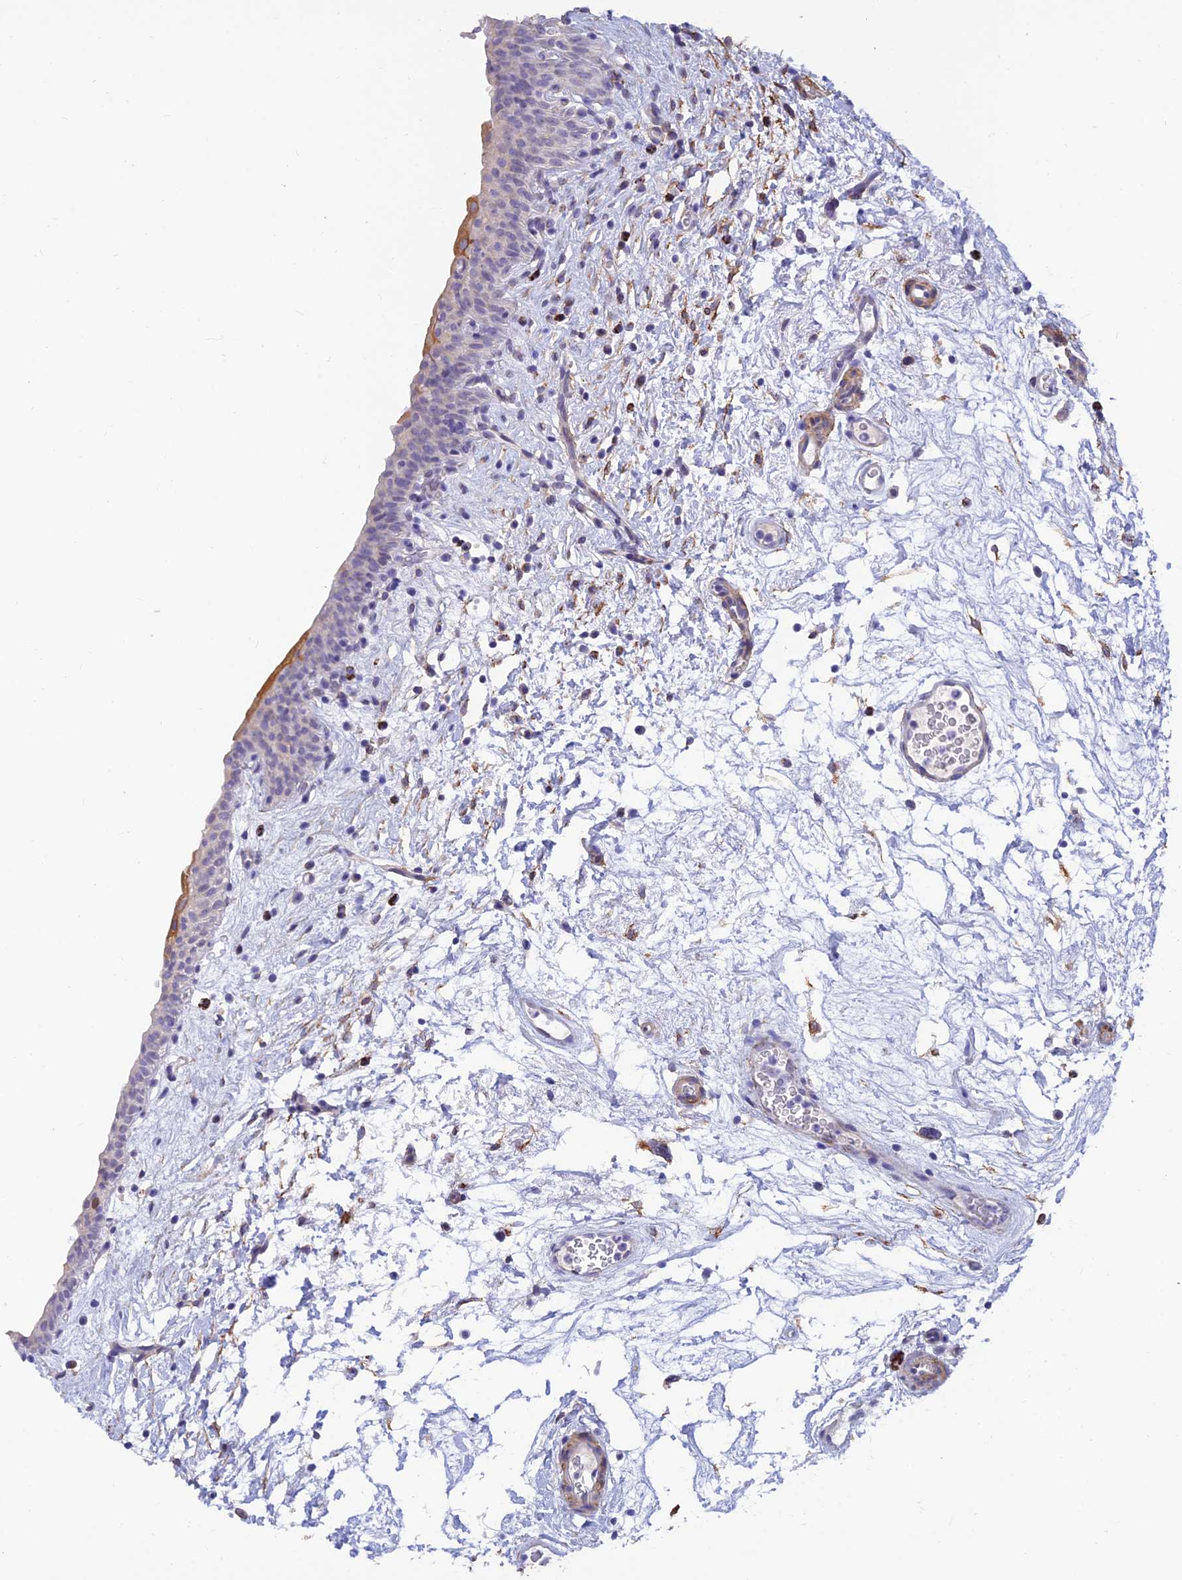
{"staining": {"intensity": "strong", "quantity": "<25%", "location": "cytoplasmic/membranous"}, "tissue": "urinary bladder", "cell_type": "Urothelial cells", "image_type": "normal", "snomed": [{"axis": "morphology", "description": "Normal tissue, NOS"}, {"axis": "topography", "description": "Urinary bladder"}], "caption": "DAB immunohistochemical staining of unremarkable human urinary bladder exhibits strong cytoplasmic/membranous protein positivity in approximately <25% of urothelial cells.", "gene": "ALDH1L2", "patient": {"sex": "male", "age": 83}}